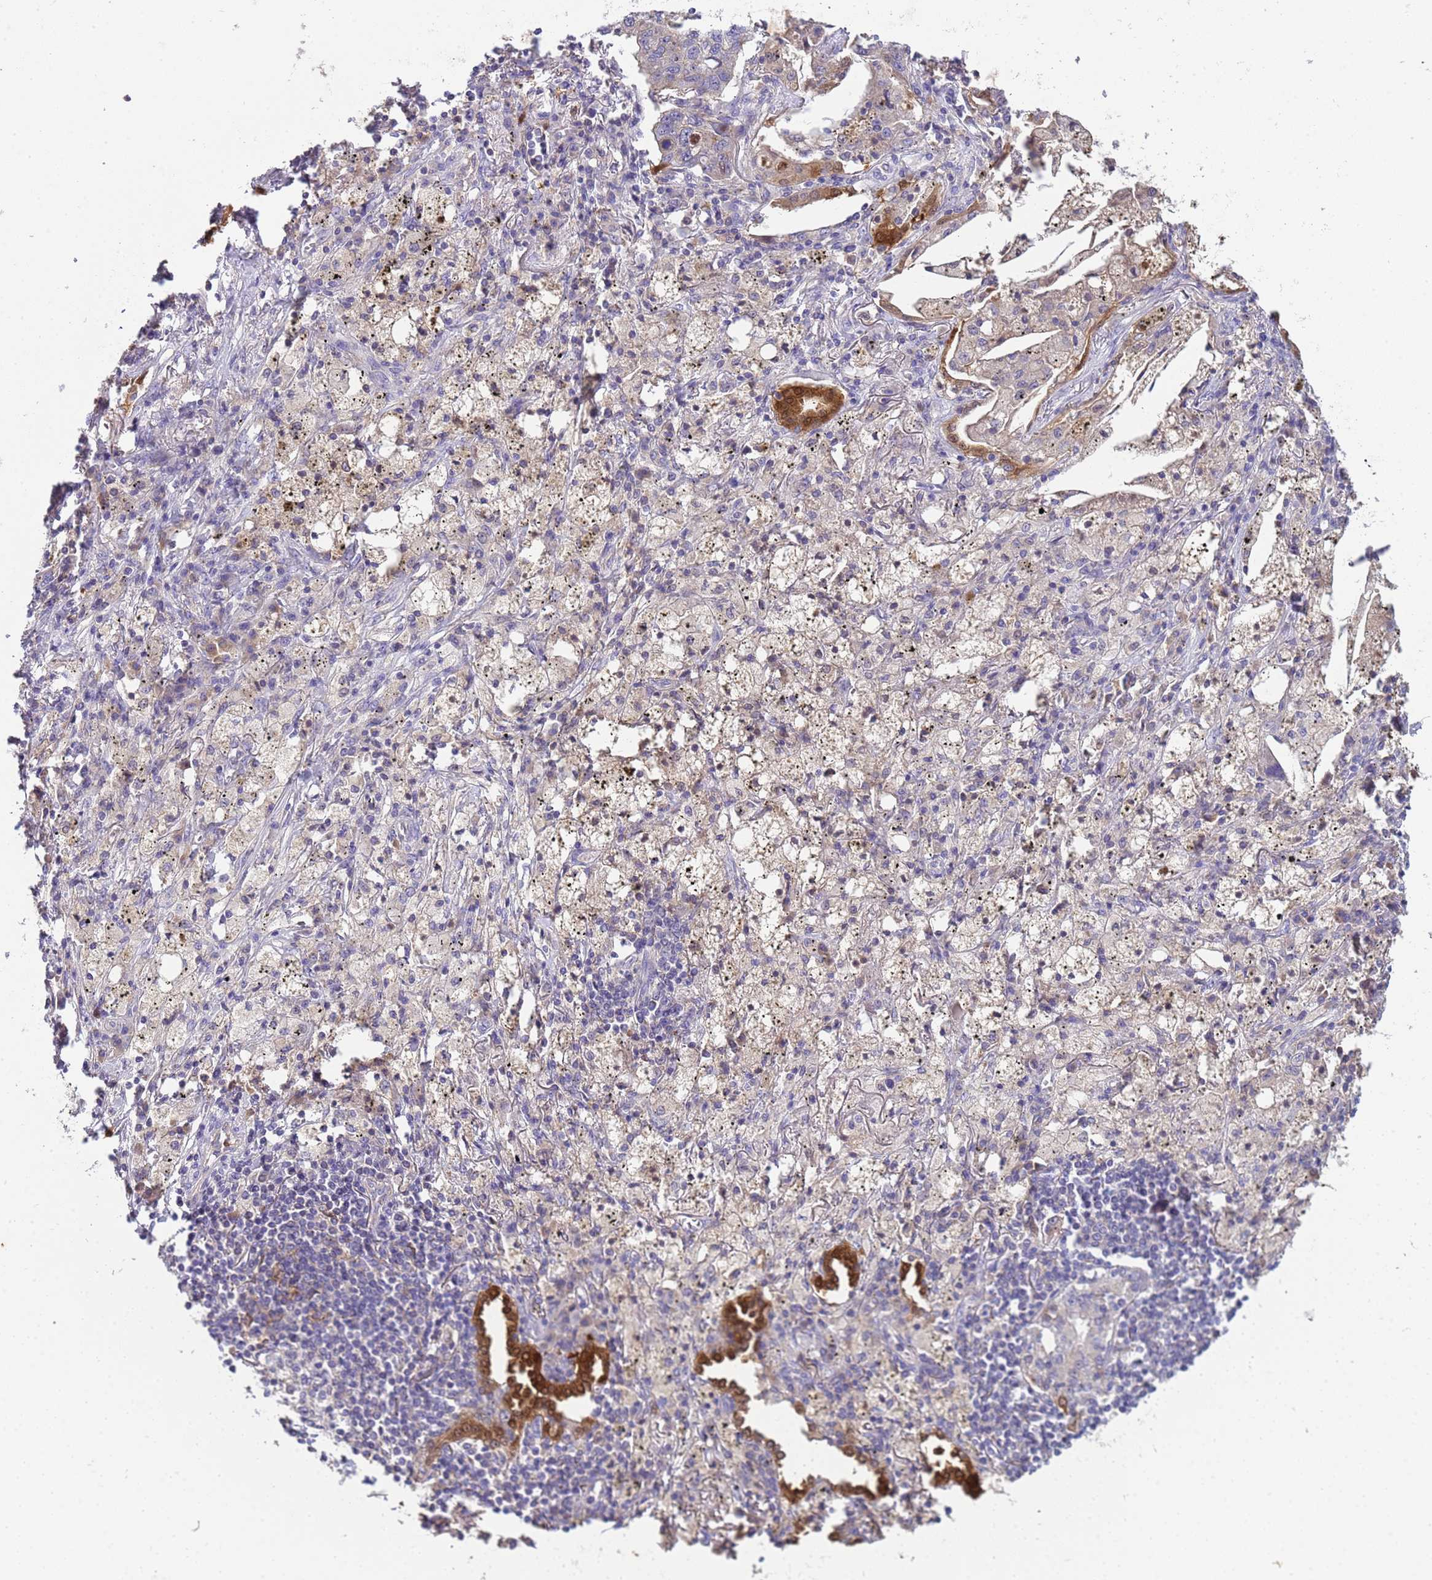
{"staining": {"intensity": "negative", "quantity": "none", "location": "none"}, "tissue": "lung cancer", "cell_type": "Tumor cells", "image_type": "cancer", "snomed": [{"axis": "morphology", "description": "Squamous cell carcinoma, NOS"}, {"axis": "topography", "description": "Lung"}], "caption": "Immunohistochemistry histopathology image of neoplastic tissue: lung cancer stained with DAB (3,3'-diaminobenzidine) displays no significant protein positivity in tumor cells. The staining was performed using DAB to visualize the protein expression in brown, while the nuclei were stained in blue with hematoxylin (Magnification: 20x).", "gene": "PLCXD3", "patient": {"sex": "female", "age": 63}}